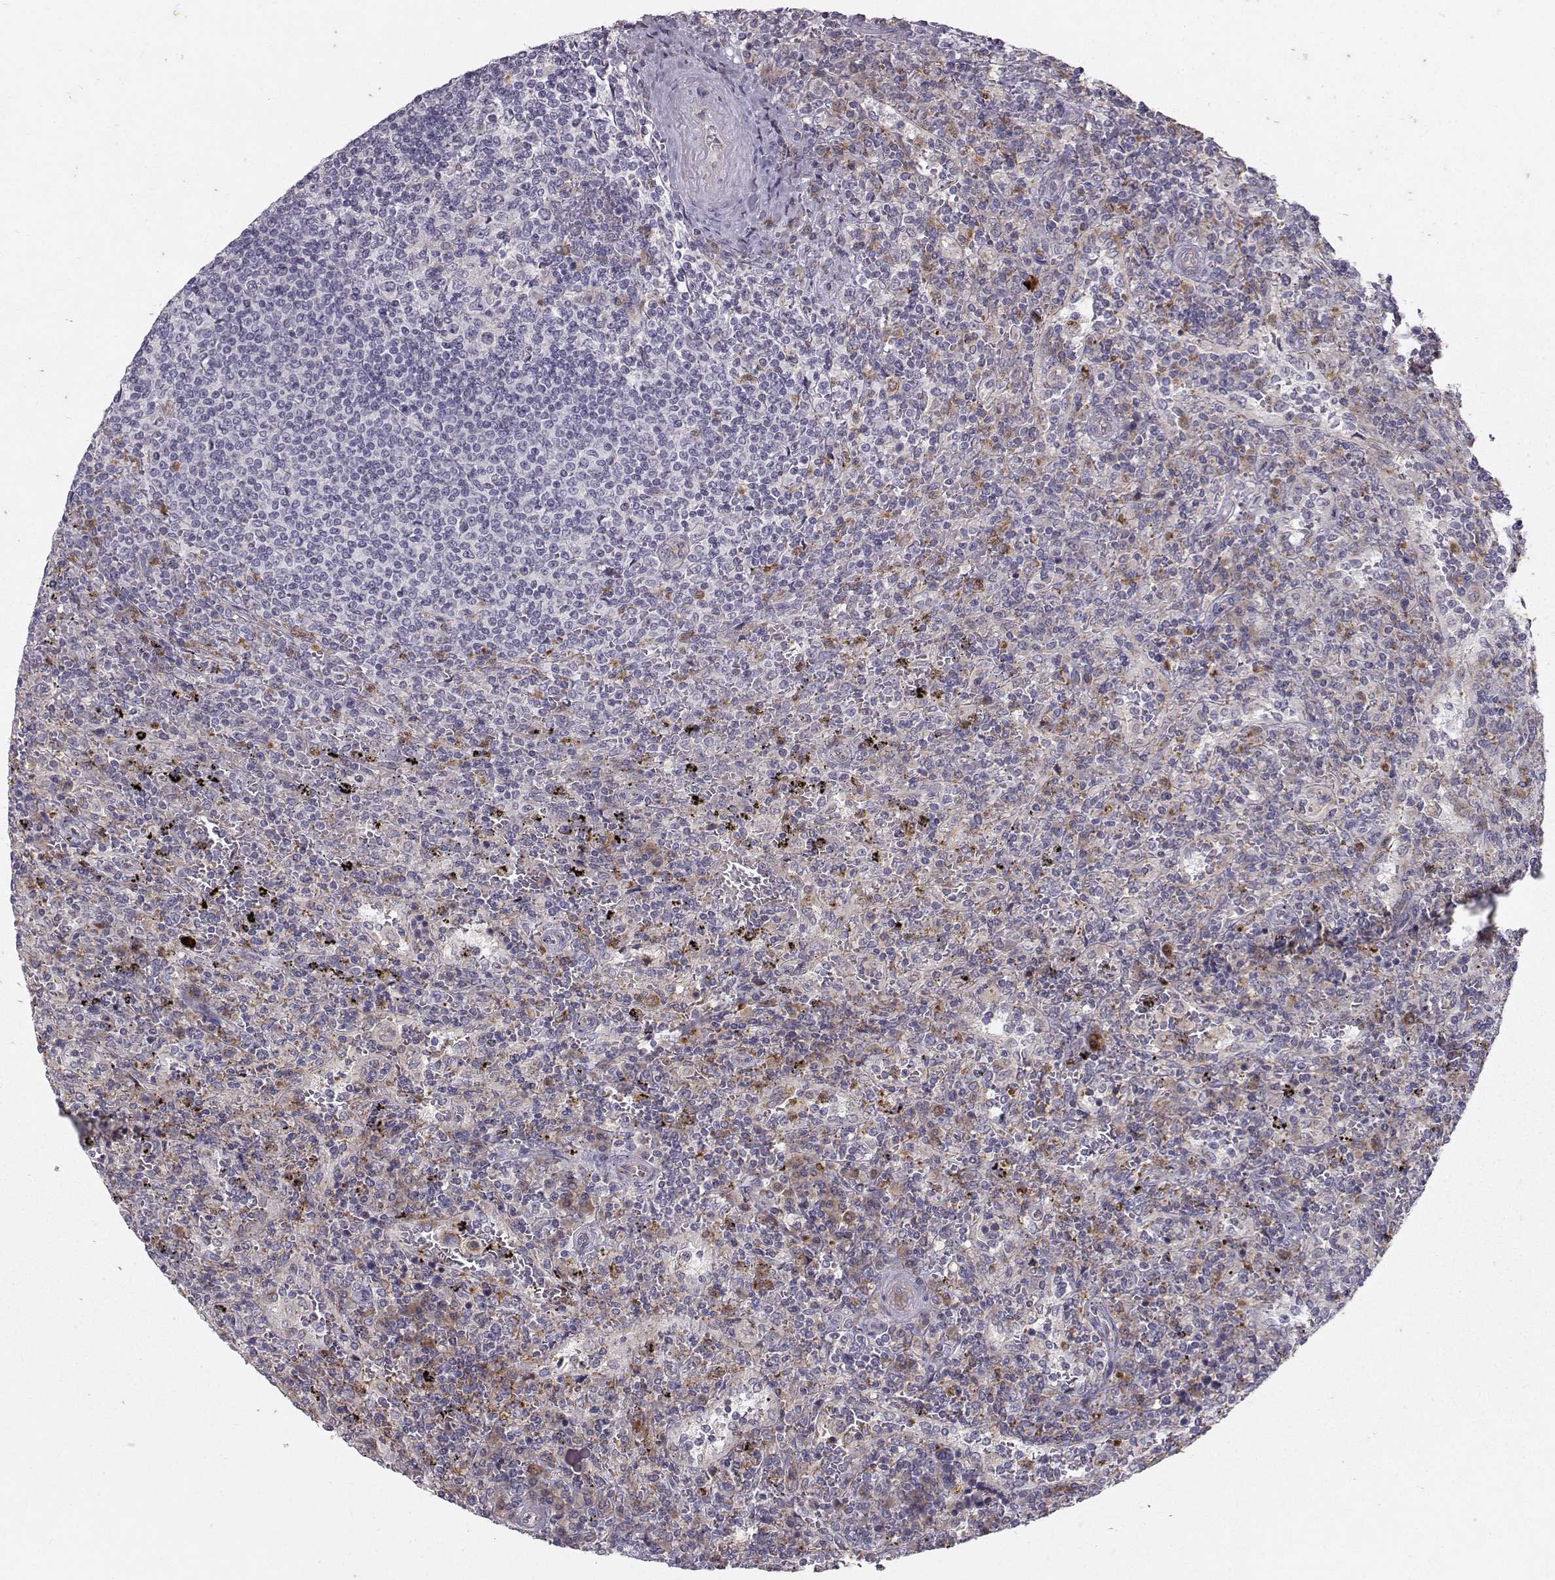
{"staining": {"intensity": "negative", "quantity": "none", "location": "none"}, "tissue": "lymphoma", "cell_type": "Tumor cells", "image_type": "cancer", "snomed": [{"axis": "morphology", "description": "Malignant lymphoma, non-Hodgkin's type, Low grade"}, {"axis": "topography", "description": "Spleen"}], "caption": "This histopathology image is of low-grade malignant lymphoma, non-Hodgkin's type stained with IHC to label a protein in brown with the nuclei are counter-stained blue. There is no positivity in tumor cells. (DAB immunohistochemistry visualized using brightfield microscopy, high magnification).", "gene": "OPRD1", "patient": {"sex": "male", "age": 62}}